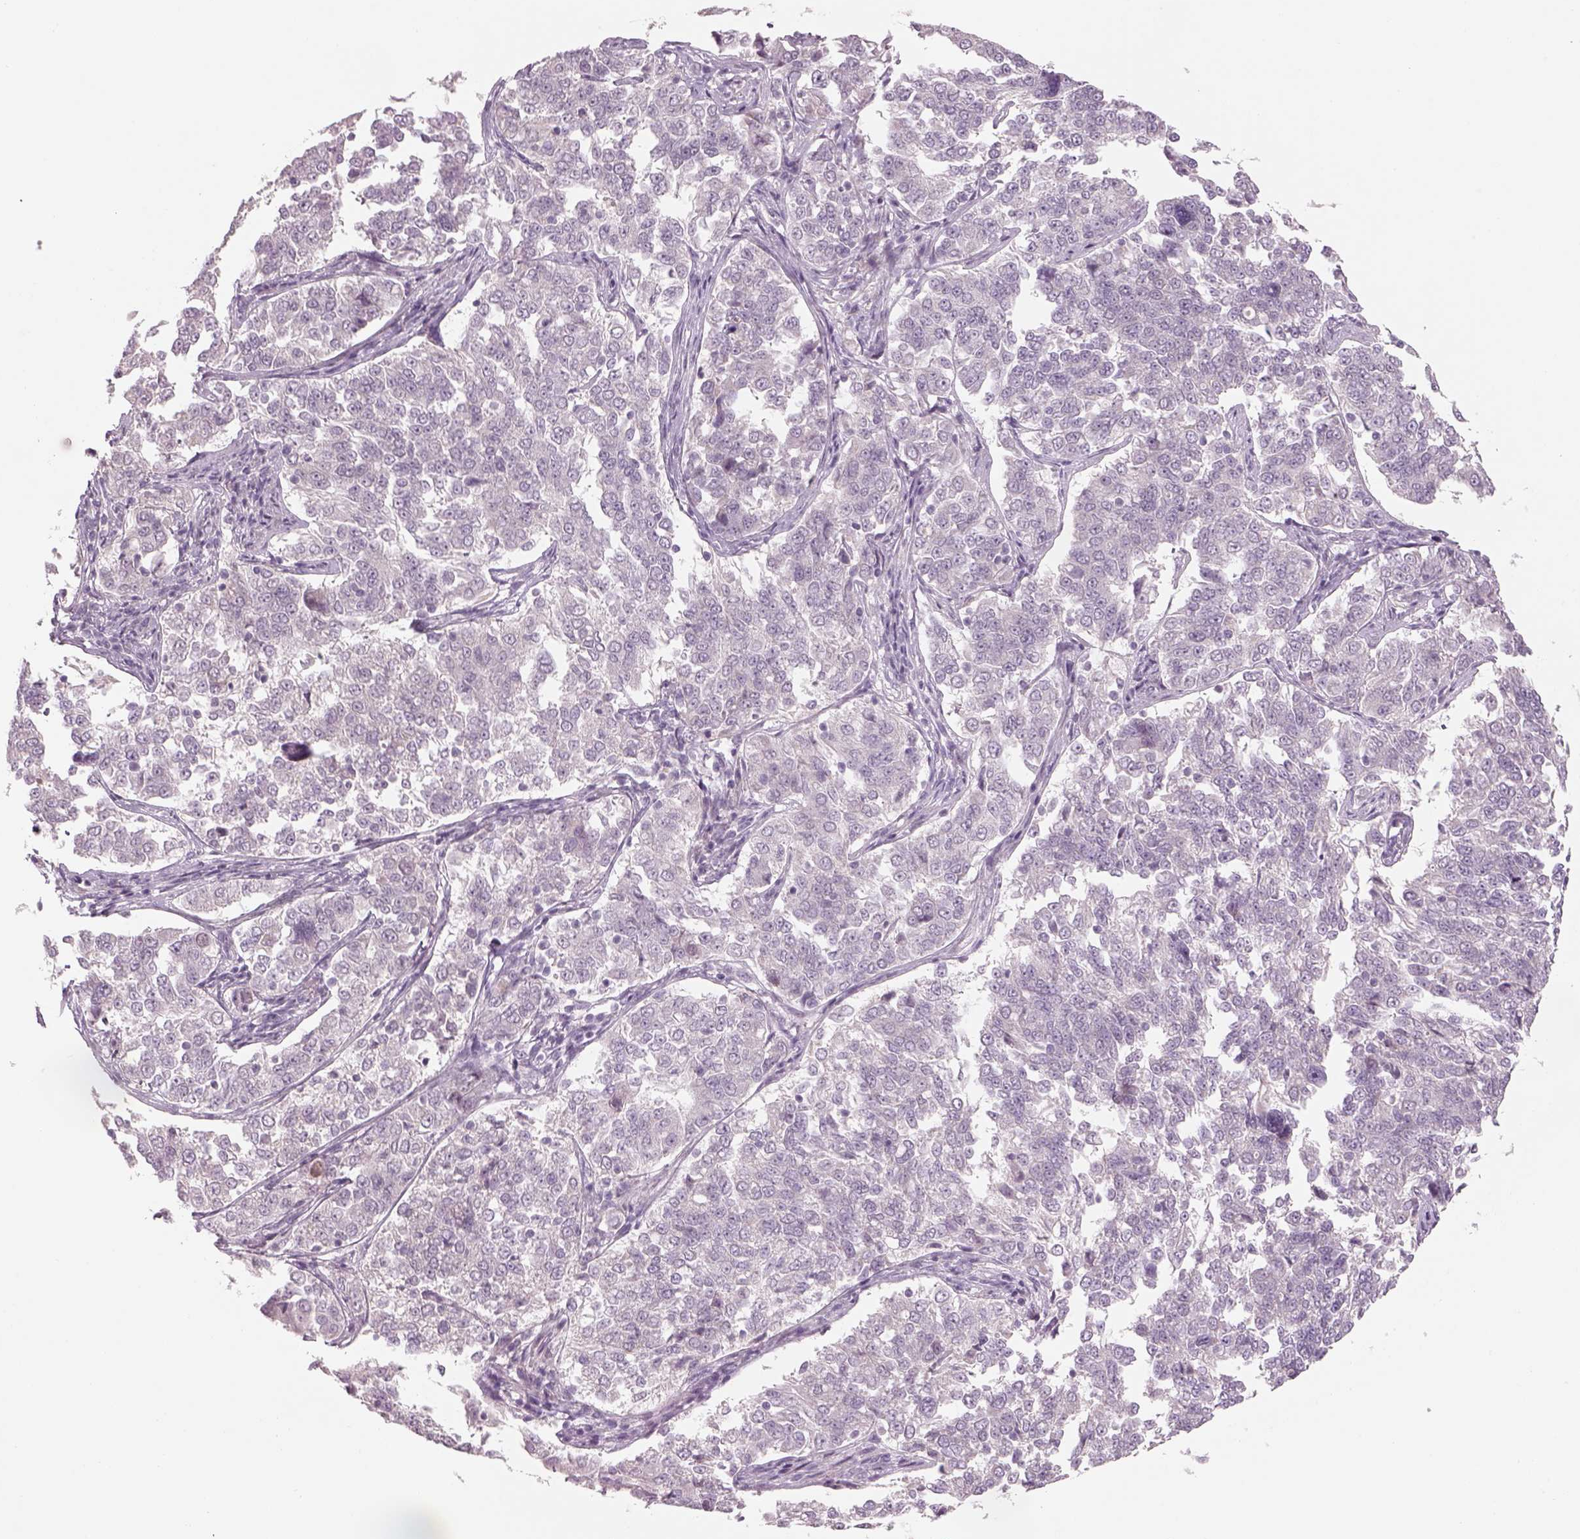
{"staining": {"intensity": "negative", "quantity": "none", "location": "none"}, "tissue": "endometrial cancer", "cell_type": "Tumor cells", "image_type": "cancer", "snomed": [{"axis": "morphology", "description": "Adenocarcinoma, NOS"}, {"axis": "topography", "description": "Endometrium"}], "caption": "Endometrial cancer (adenocarcinoma) stained for a protein using IHC shows no expression tumor cells.", "gene": "PENK", "patient": {"sex": "female", "age": 43}}